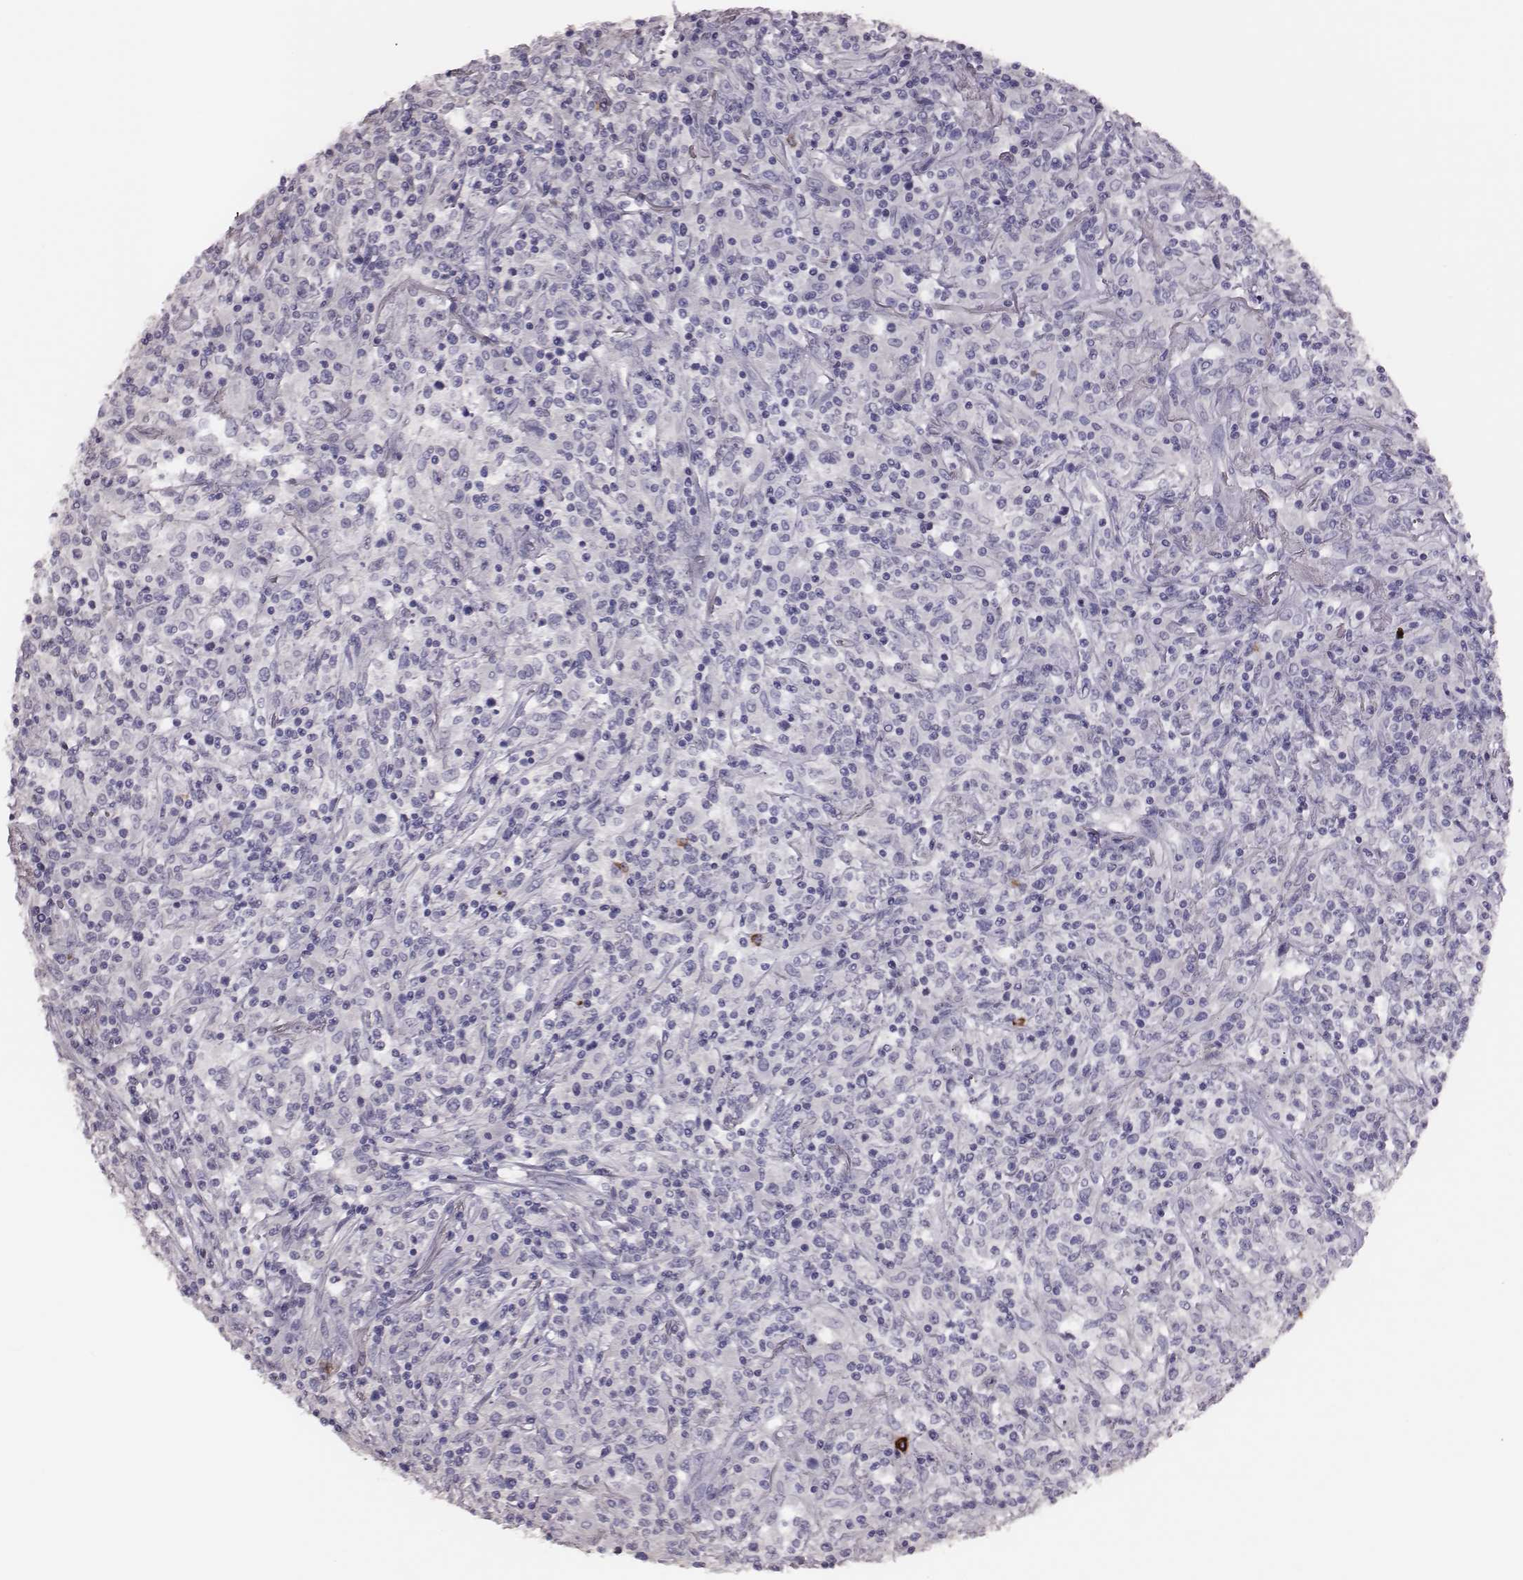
{"staining": {"intensity": "negative", "quantity": "none", "location": "none"}, "tissue": "lymphoma", "cell_type": "Tumor cells", "image_type": "cancer", "snomed": [{"axis": "morphology", "description": "Malignant lymphoma, non-Hodgkin's type, High grade"}, {"axis": "topography", "description": "Lung"}], "caption": "Human high-grade malignant lymphoma, non-Hodgkin's type stained for a protein using IHC shows no positivity in tumor cells.", "gene": "P2RY10", "patient": {"sex": "male", "age": 79}}